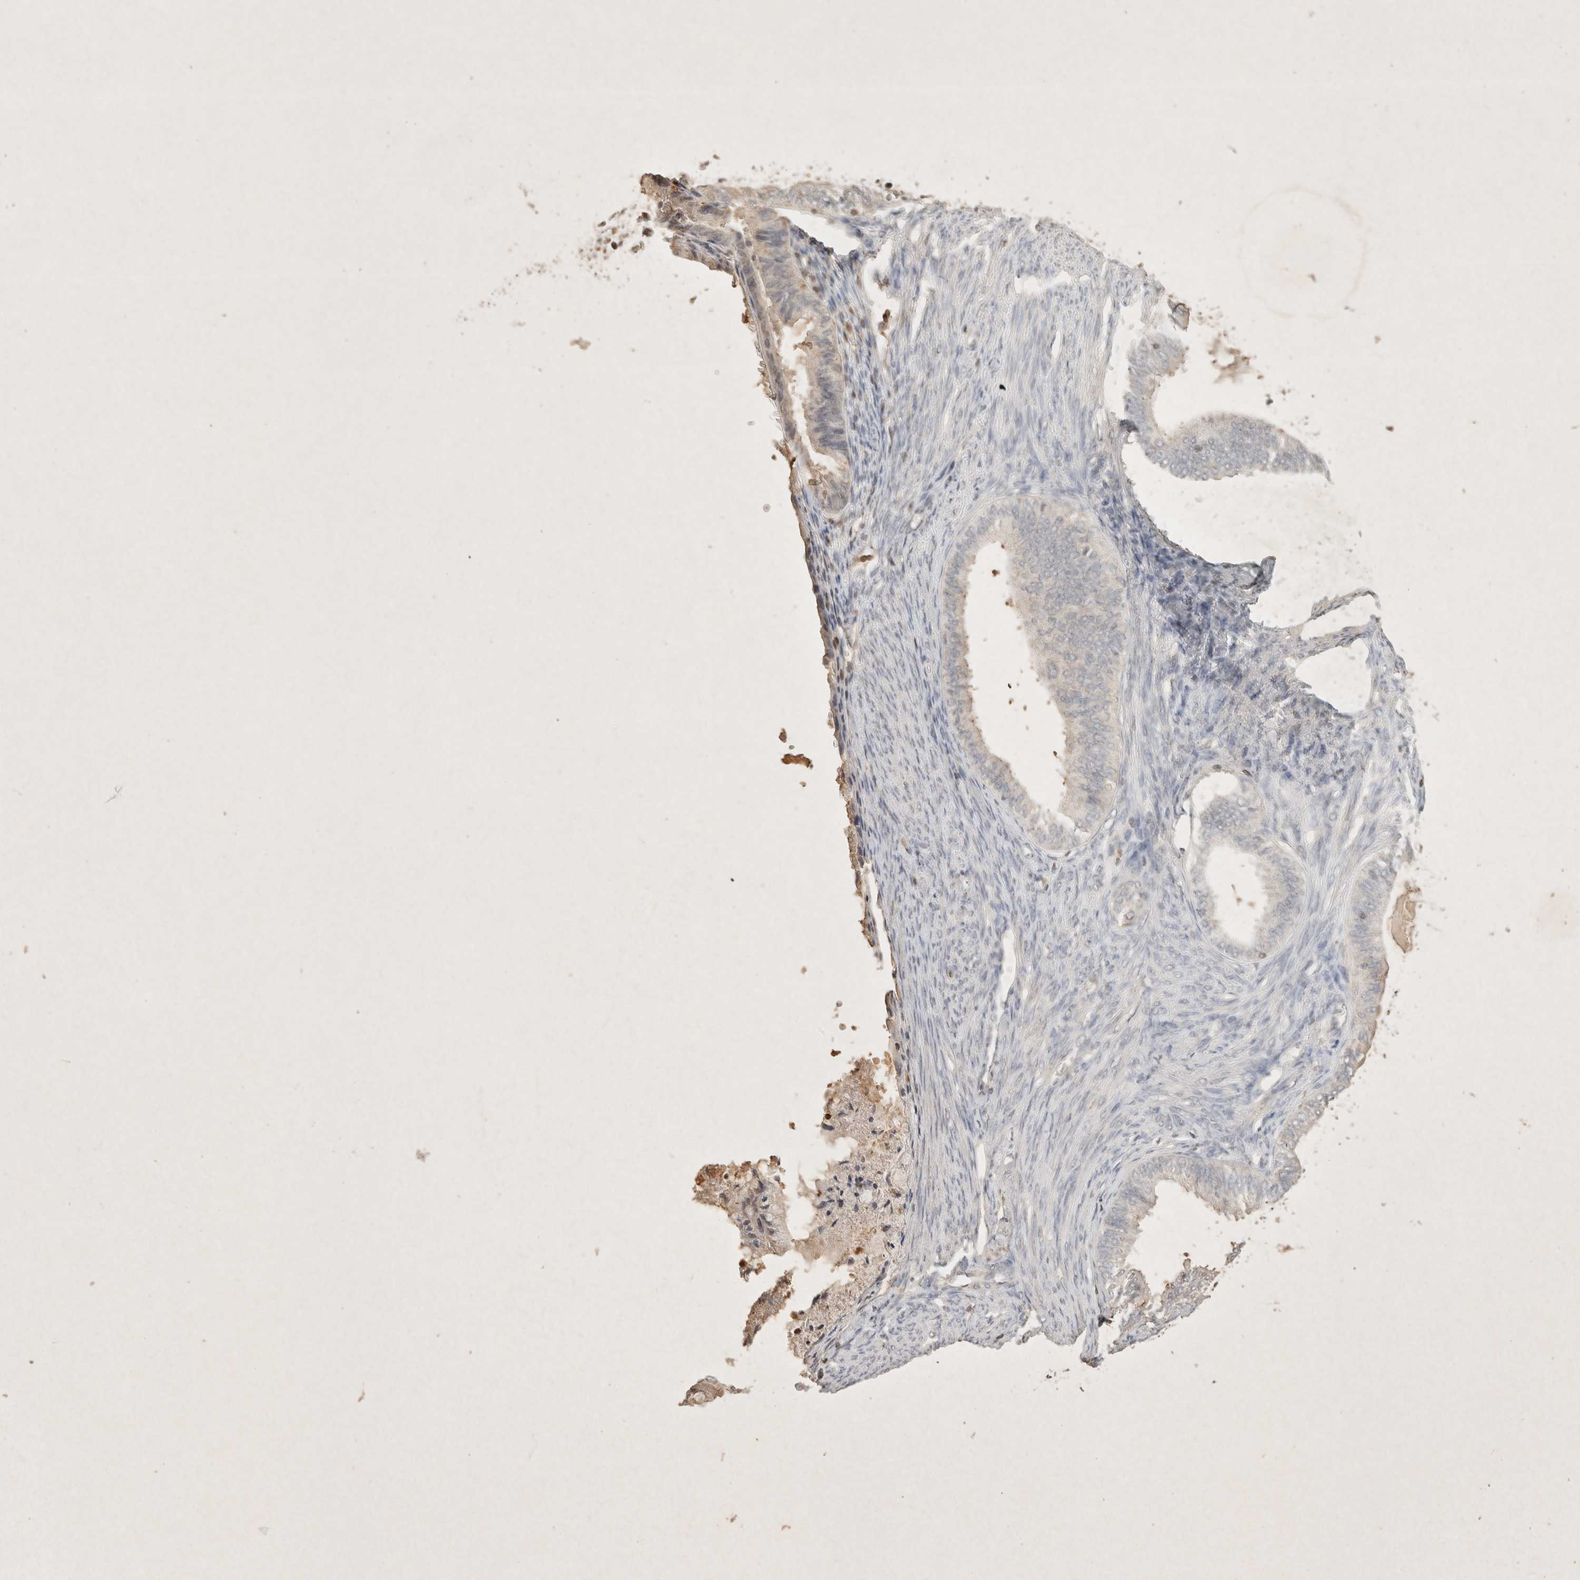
{"staining": {"intensity": "negative", "quantity": "none", "location": "none"}, "tissue": "endometrial cancer", "cell_type": "Tumor cells", "image_type": "cancer", "snomed": [{"axis": "morphology", "description": "Adenocarcinoma, NOS"}, {"axis": "topography", "description": "Endometrium"}], "caption": "DAB (3,3'-diaminobenzidine) immunohistochemical staining of adenocarcinoma (endometrial) shows no significant expression in tumor cells. (Immunohistochemistry, brightfield microscopy, high magnification).", "gene": "RAC2", "patient": {"sex": "female", "age": 86}}